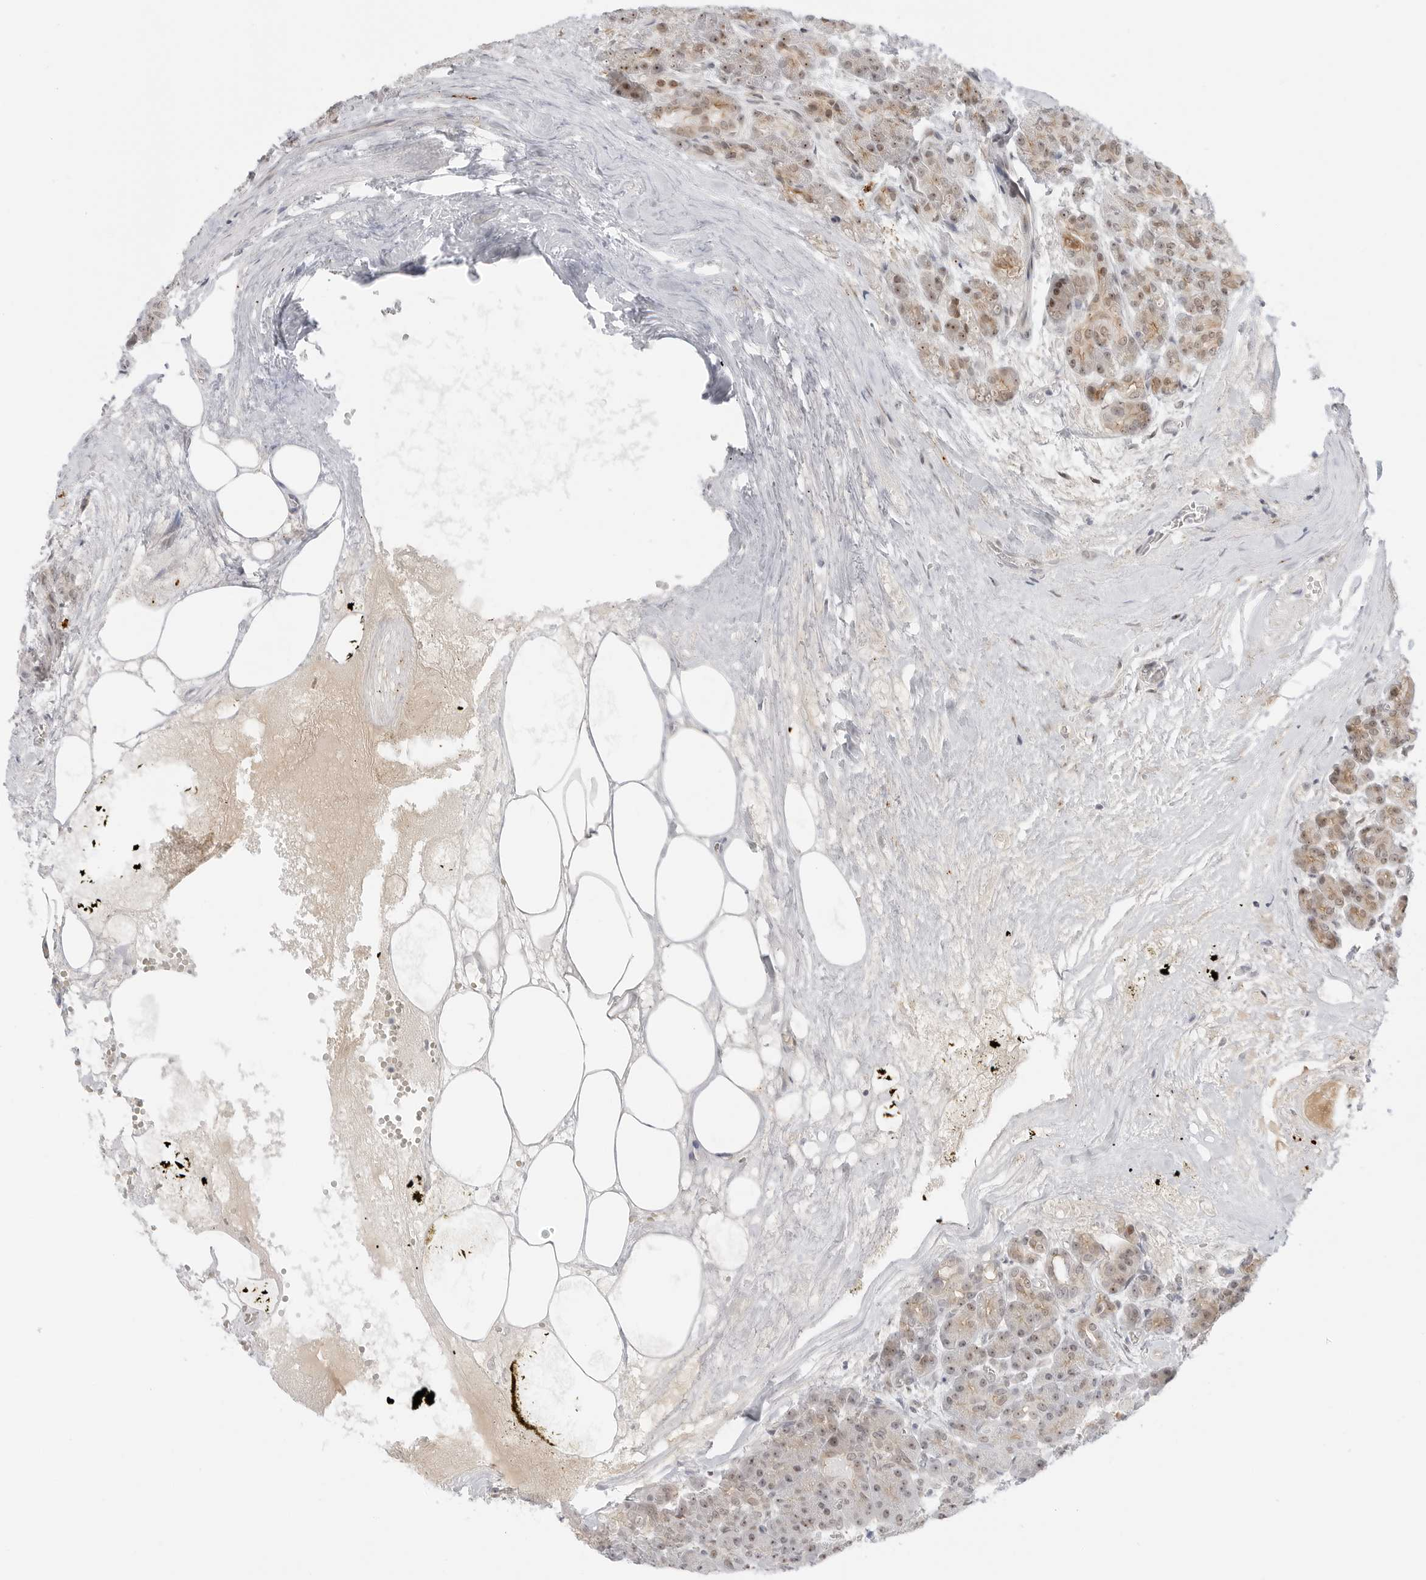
{"staining": {"intensity": "moderate", "quantity": "25%-75%", "location": "nuclear"}, "tissue": "pancreas", "cell_type": "Exocrine glandular cells", "image_type": "normal", "snomed": [{"axis": "morphology", "description": "Normal tissue, NOS"}, {"axis": "topography", "description": "Pancreas"}], "caption": "Immunohistochemistry (IHC) of benign human pancreas exhibits medium levels of moderate nuclear staining in approximately 25%-75% of exocrine glandular cells. (IHC, brightfield microscopy, high magnification).", "gene": "HIPK3", "patient": {"sex": "male", "age": 63}}